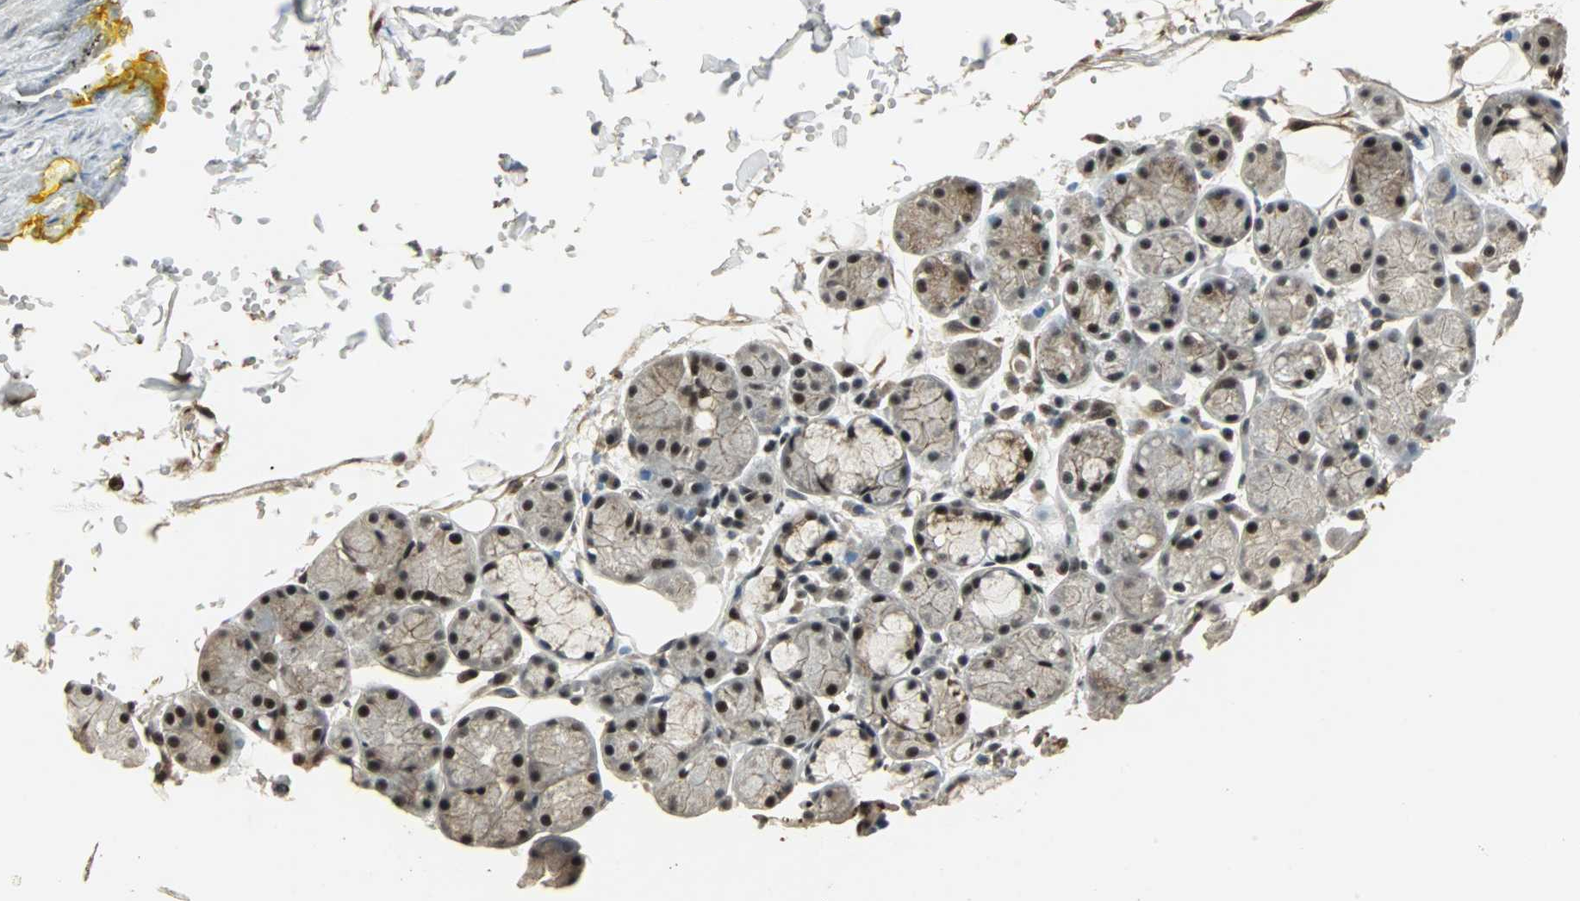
{"staining": {"intensity": "strong", "quantity": ">75%", "location": "nuclear"}, "tissue": "salivary gland", "cell_type": "Glandular cells", "image_type": "normal", "snomed": [{"axis": "morphology", "description": "Normal tissue, NOS"}, {"axis": "topography", "description": "Skeletal muscle"}, {"axis": "topography", "description": "Oral tissue"}, {"axis": "topography", "description": "Salivary gland"}, {"axis": "topography", "description": "Peripheral nerve tissue"}], "caption": "The micrograph demonstrates immunohistochemical staining of normal salivary gland. There is strong nuclear staining is appreciated in approximately >75% of glandular cells. Immunohistochemistry stains the protein in brown and the nuclei are stained blue.", "gene": "MED4", "patient": {"sex": "male", "age": 54}}